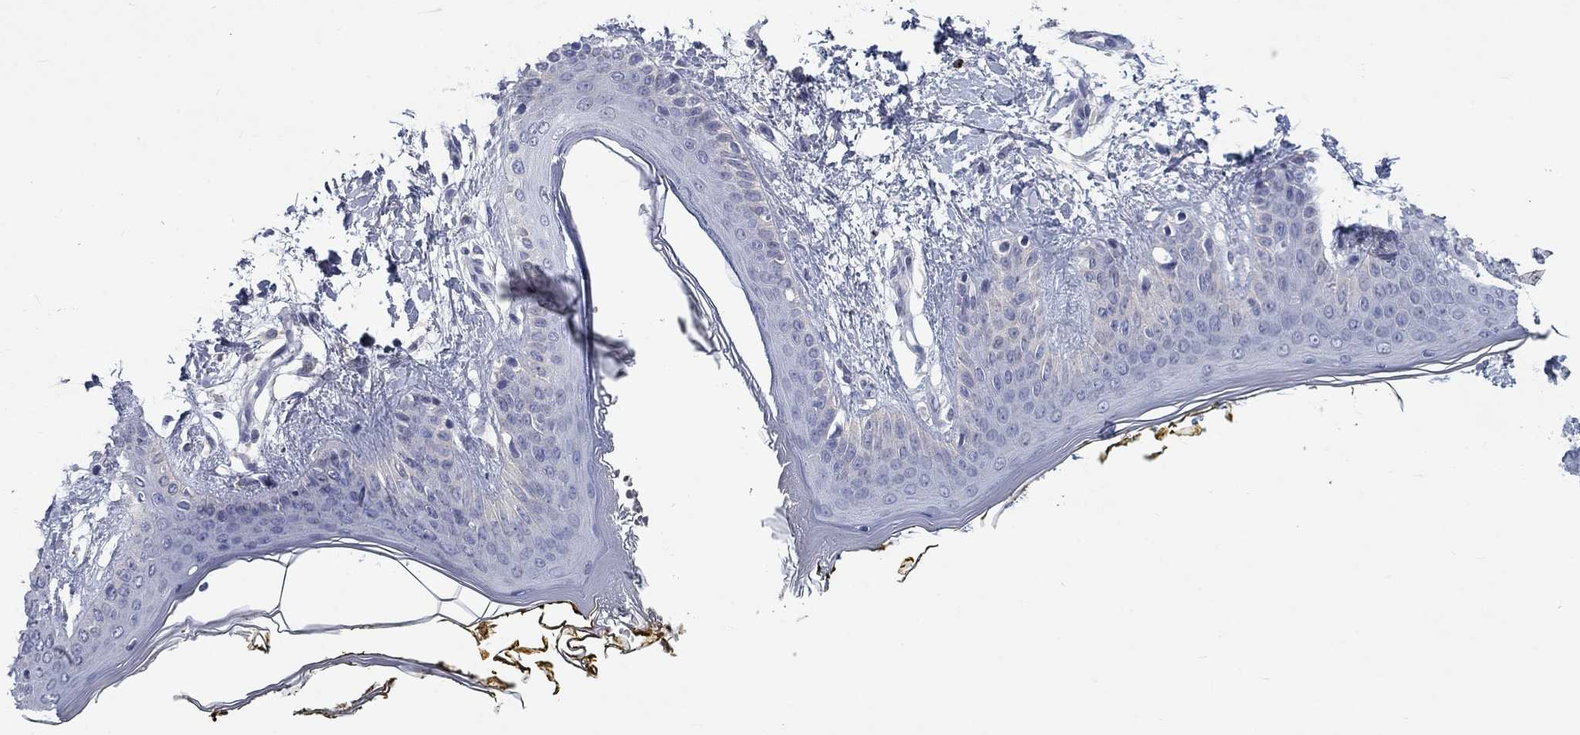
{"staining": {"intensity": "negative", "quantity": "none", "location": "none"}, "tissue": "skin", "cell_type": "Fibroblasts", "image_type": "normal", "snomed": [{"axis": "morphology", "description": "Normal tissue, NOS"}, {"axis": "topography", "description": "Skin"}], "caption": "Immunohistochemistry (IHC) photomicrograph of unremarkable human skin stained for a protein (brown), which exhibits no positivity in fibroblasts. (Immunohistochemistry, brightfield microscopy, high magnification).", "gene": "GZMA", "patient": {"sex": "female", "age": 34}}